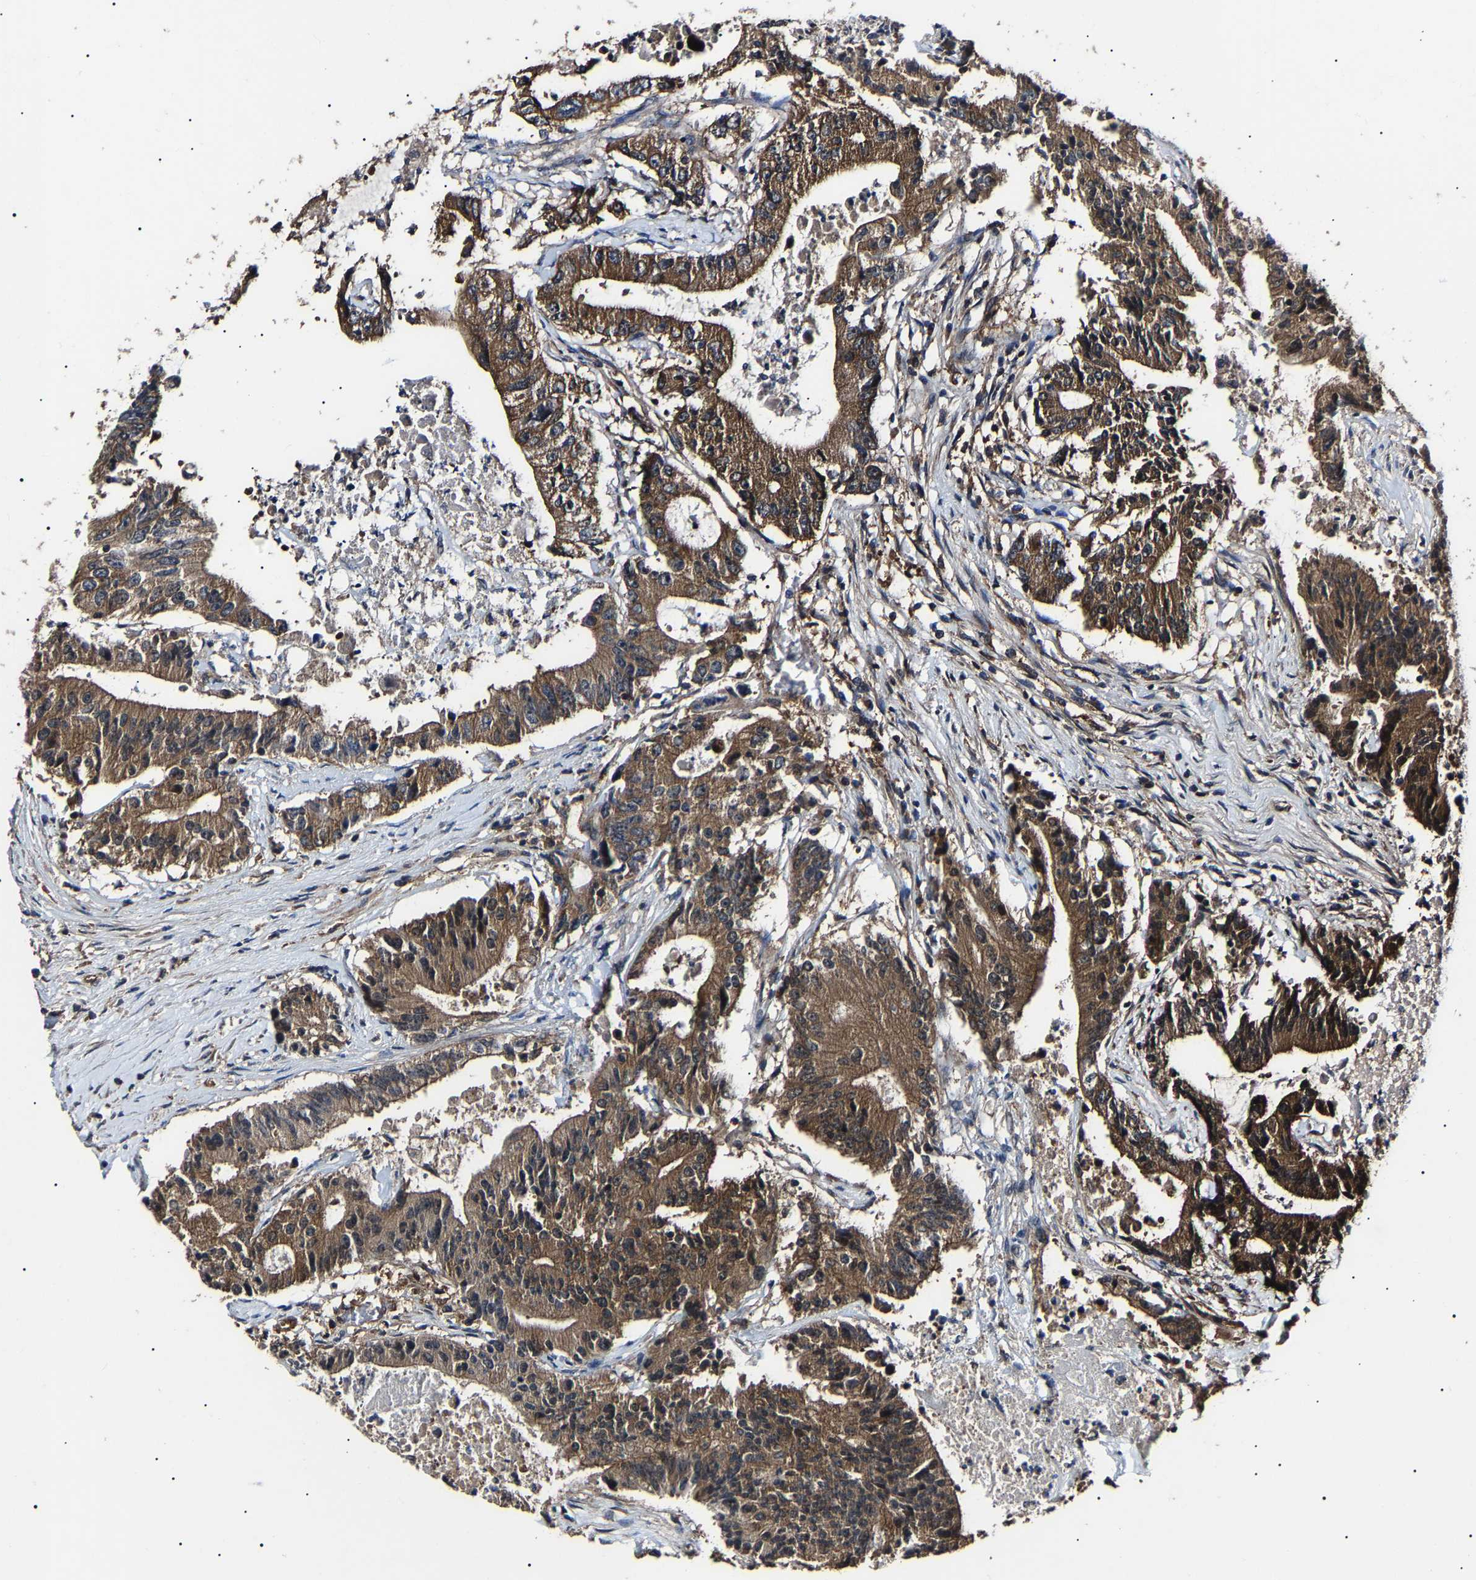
{"staining": {"intensity": "moderate", "quantity": ">75%", "location": "cytoplasmic/membranous"}, "tissue": "colorectal cancer", "cell_type": "Tumor cells", "image_type": "cancer", "snomed": [{"axis": "morphology", "description": "Adenocarcinoma, NOS"}, {"axis": "topography", "description": "Colon"}], "caption": "The micrograph reveals staining of colorectal cancer (adenocarcinoma), revealing moderate cytoplasmic/membranous protein expression (brown color) within tumor cells.", "gene": "CCT8", "patient": {"sex": "female", "age": 77}}